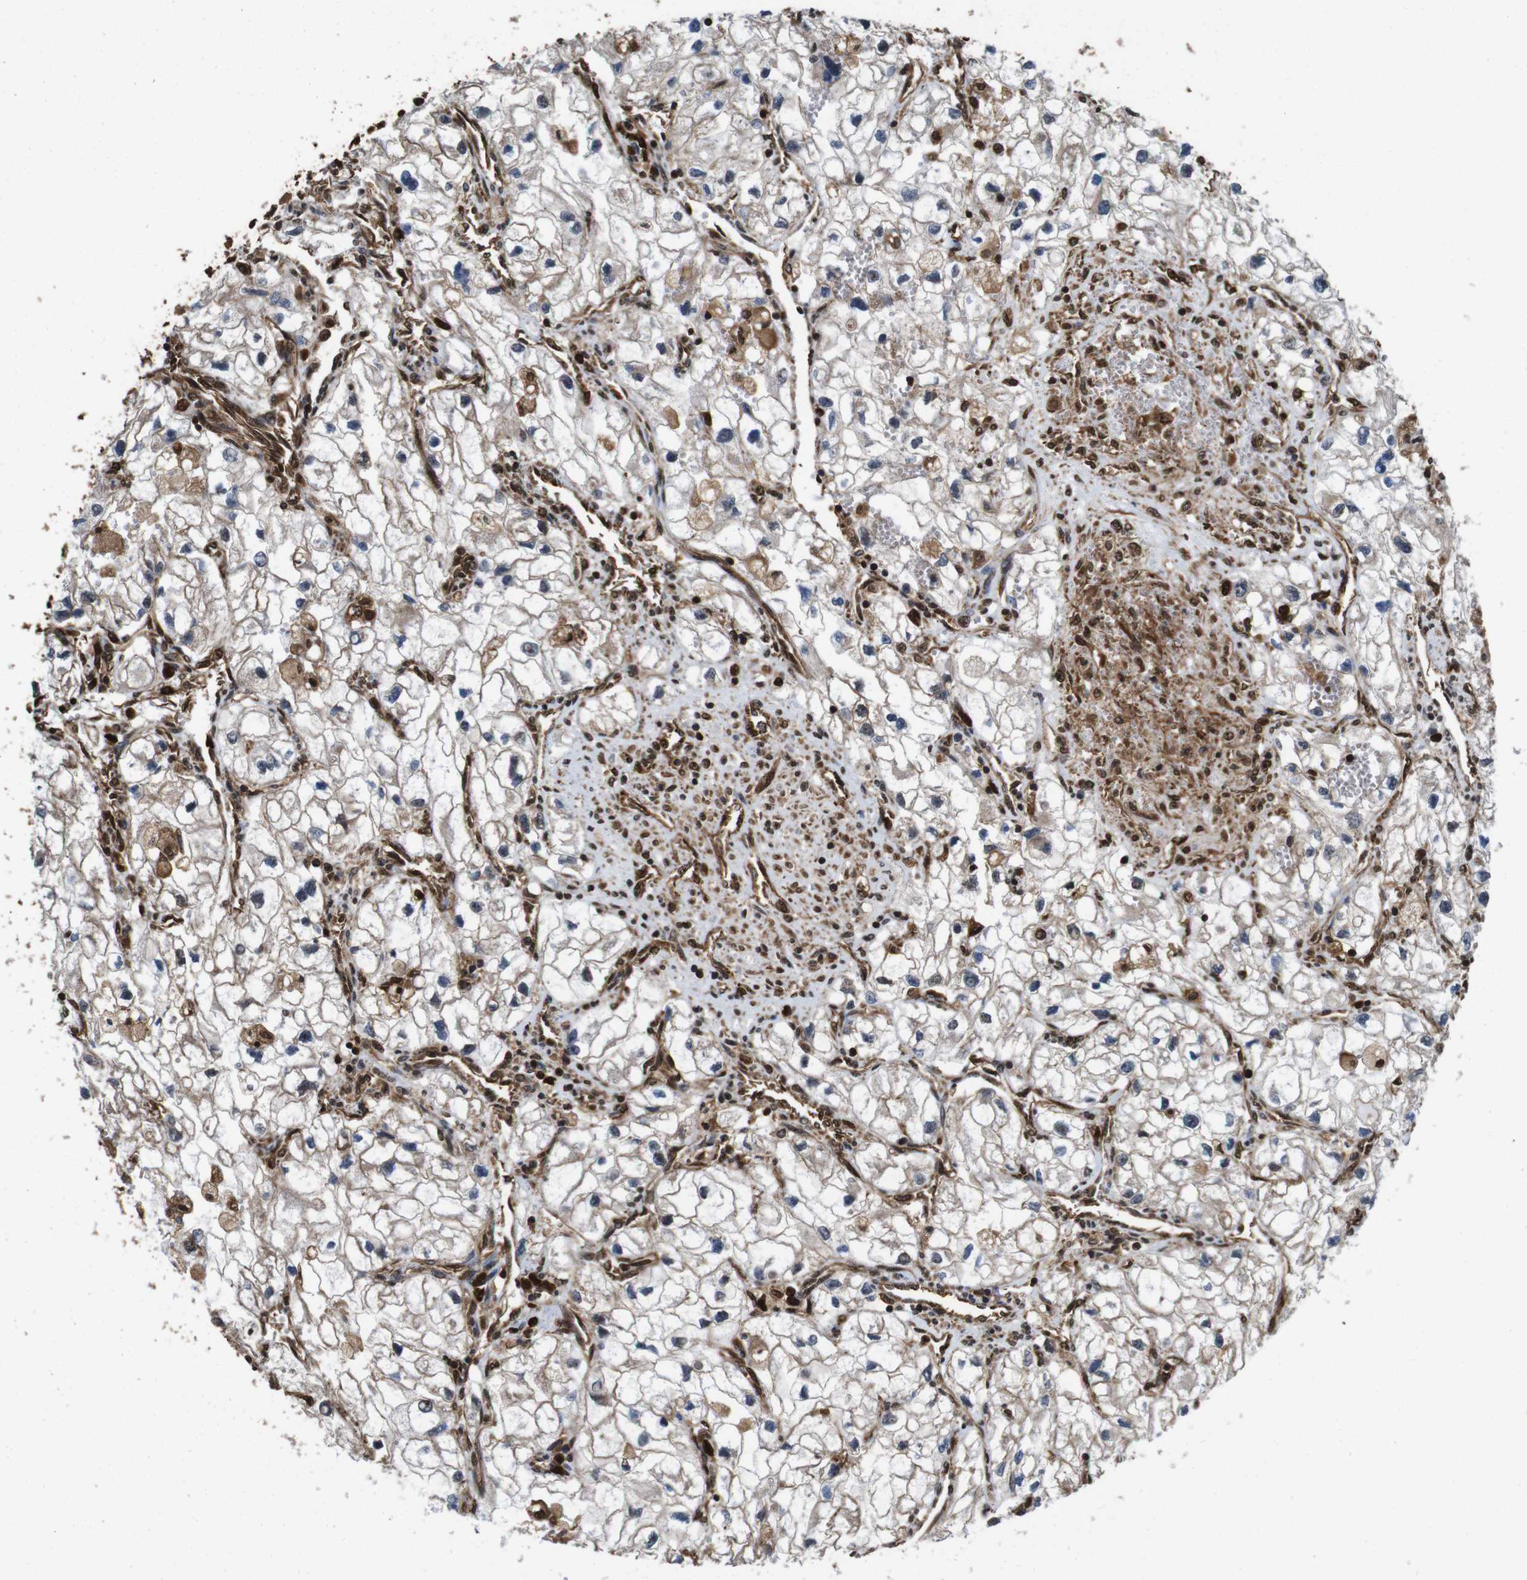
{"staining": {"intensity": "weak", "quantity": ">75%", "location": "cytoplasmic/membranous"}, "tissue": "renal cancer", "cell_type": "Tumor cells", "image_type": "cancer", "snomed": [{"axis": "morphology", "description": "Adenocarcinoma, NOS"}, {"axis": "topography", "description": "Kidney"}], "caption": "This is an image of immunohistochemistry staining of renal adenocarcinoma, which shows weak positivity in the cytoplasmic/membranous of tumor cells.", "gene": "VCP", "patient": {"sex": "female", "age": 70}}